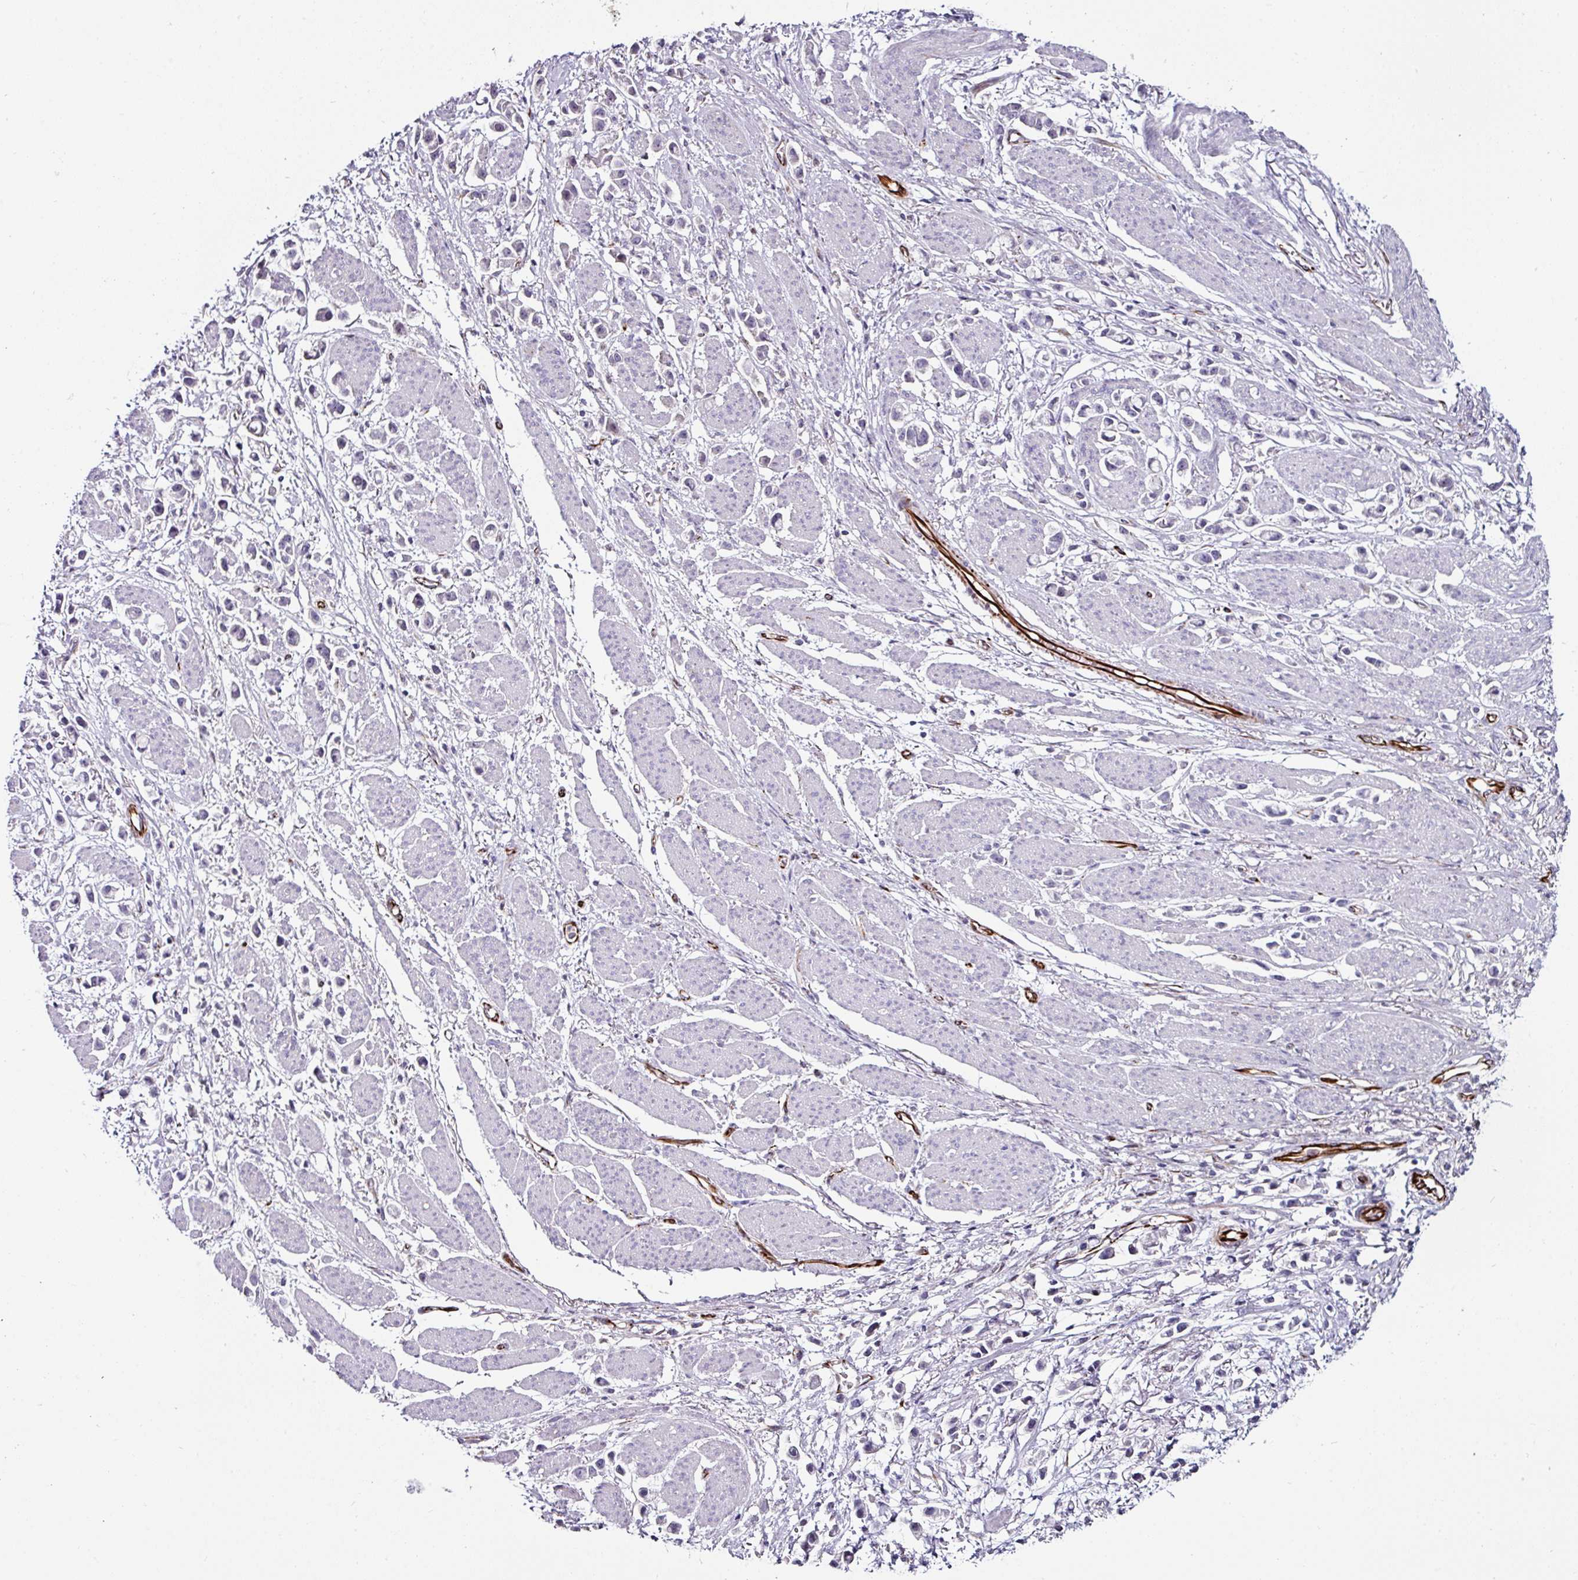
{"staining": {"intensity": "negative", "quantity": "none", "location": "none"}, "tissue": "stomach cancer", "cell_type": "Tumor cells", "image_type": "cancer", "snomed": [{"axis": "morphology", "description": "Adenocarcinoma, NOS"}, {"axis": "topography", "description": "Stomach"}], "caption": "This histopathology image is of stomach cancer (adenocarcinoma) stained with immunohistochemistry to label a protein in brown with the nuclei are counter-stained blue. There is no staining in tumor cells.", "gene": "TMPRSS9", "patient": {"sex": "female", "age": 81}}